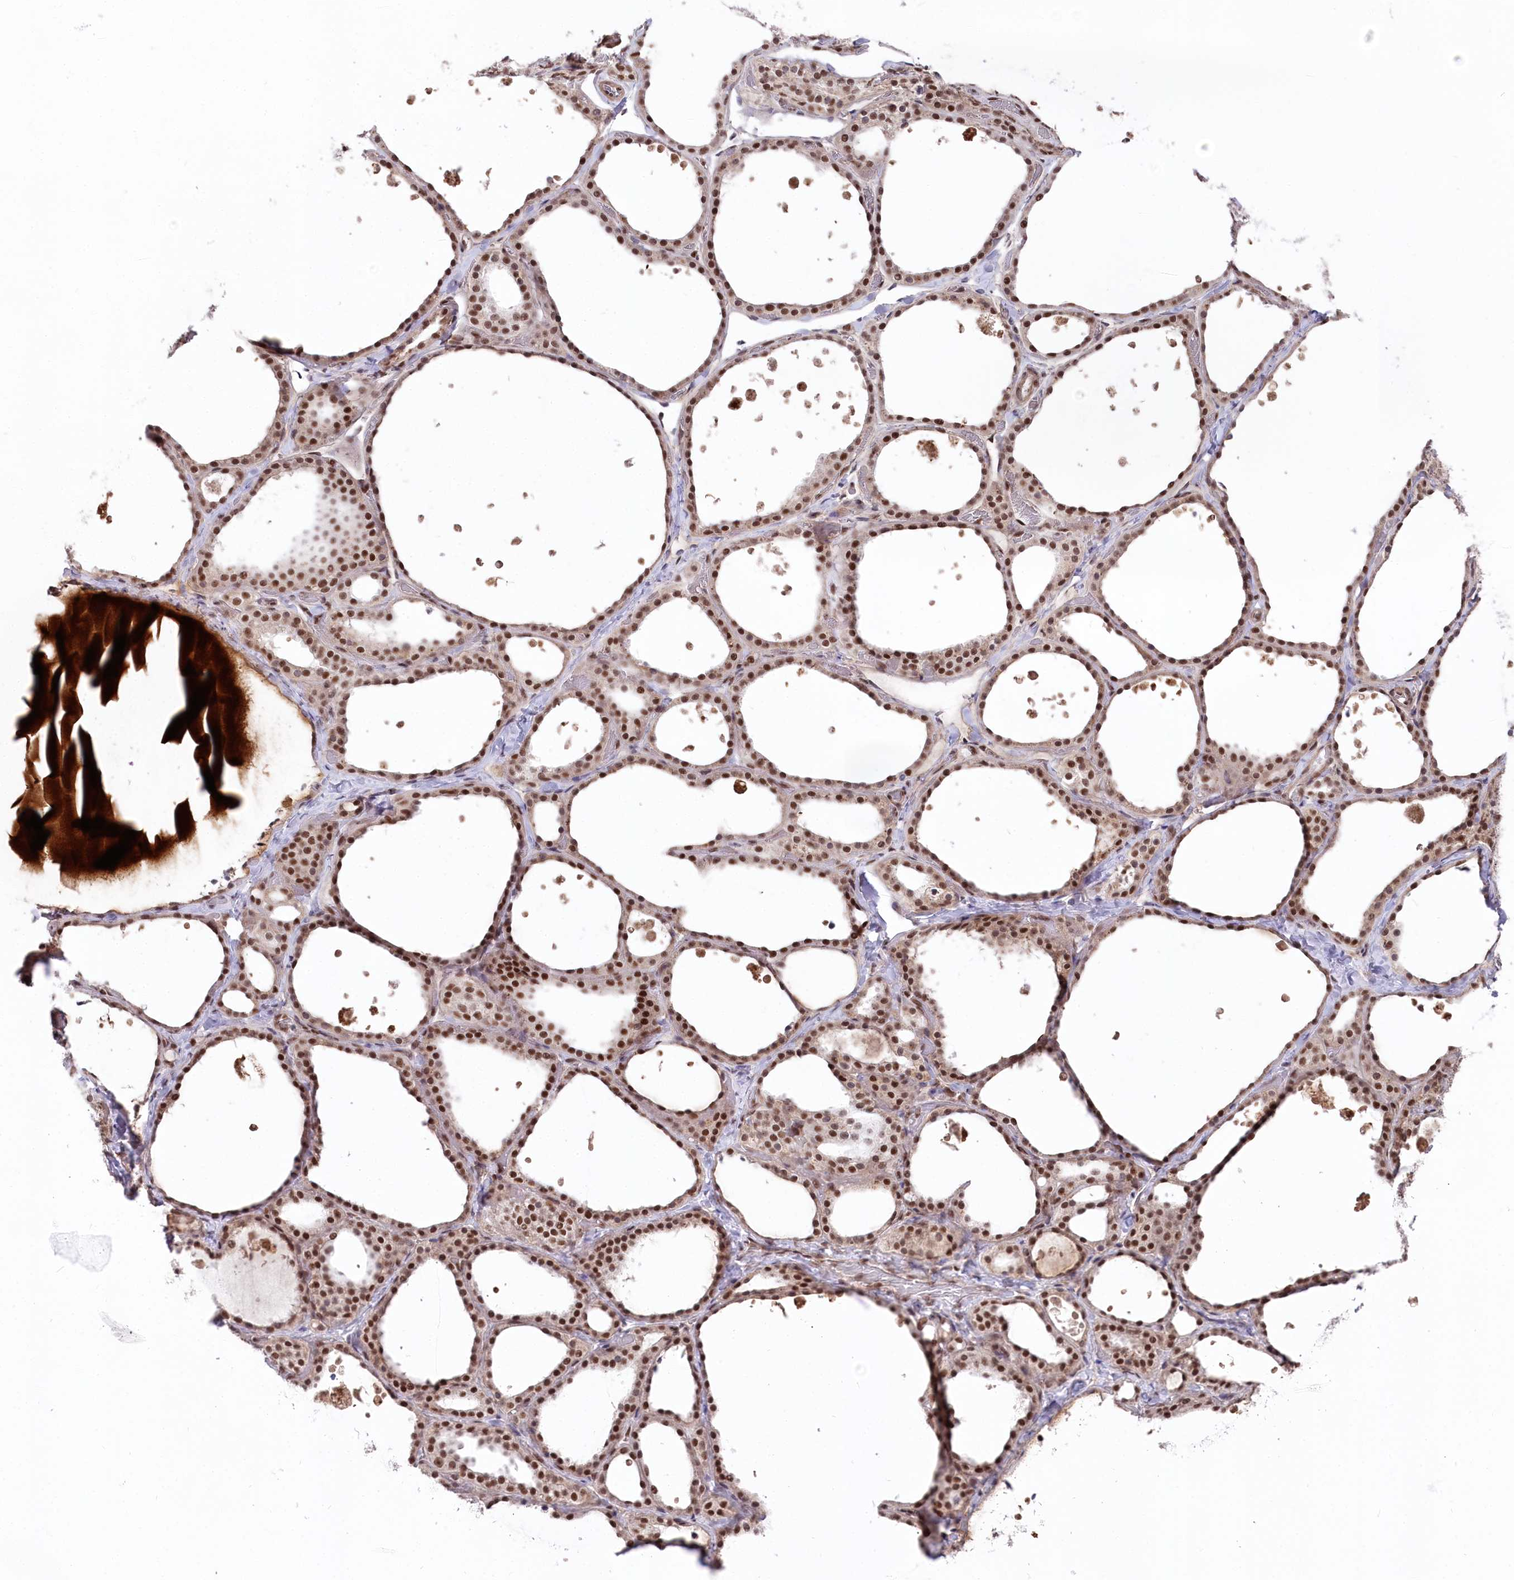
{"staining": {"intensity": "moderate", "quantity": ">75%", "location": "nuclear"}, "tissue": "thyroid gland", "cell_type": "Glandular cells", "image_type": "normal", "snomed": [{"axis": "morphology", "description": "Normal tissue, NOS"}, {"axis": "topography", "description": "Thyroid gland"}], "caption": "Immunohistochemical staining of benign thyroid gland displays medium levels of moderate nuclear staining in about >75% of glandular cells.", "gene": "CGGBP1", "patient": {"sex": "female", "age": 44}}